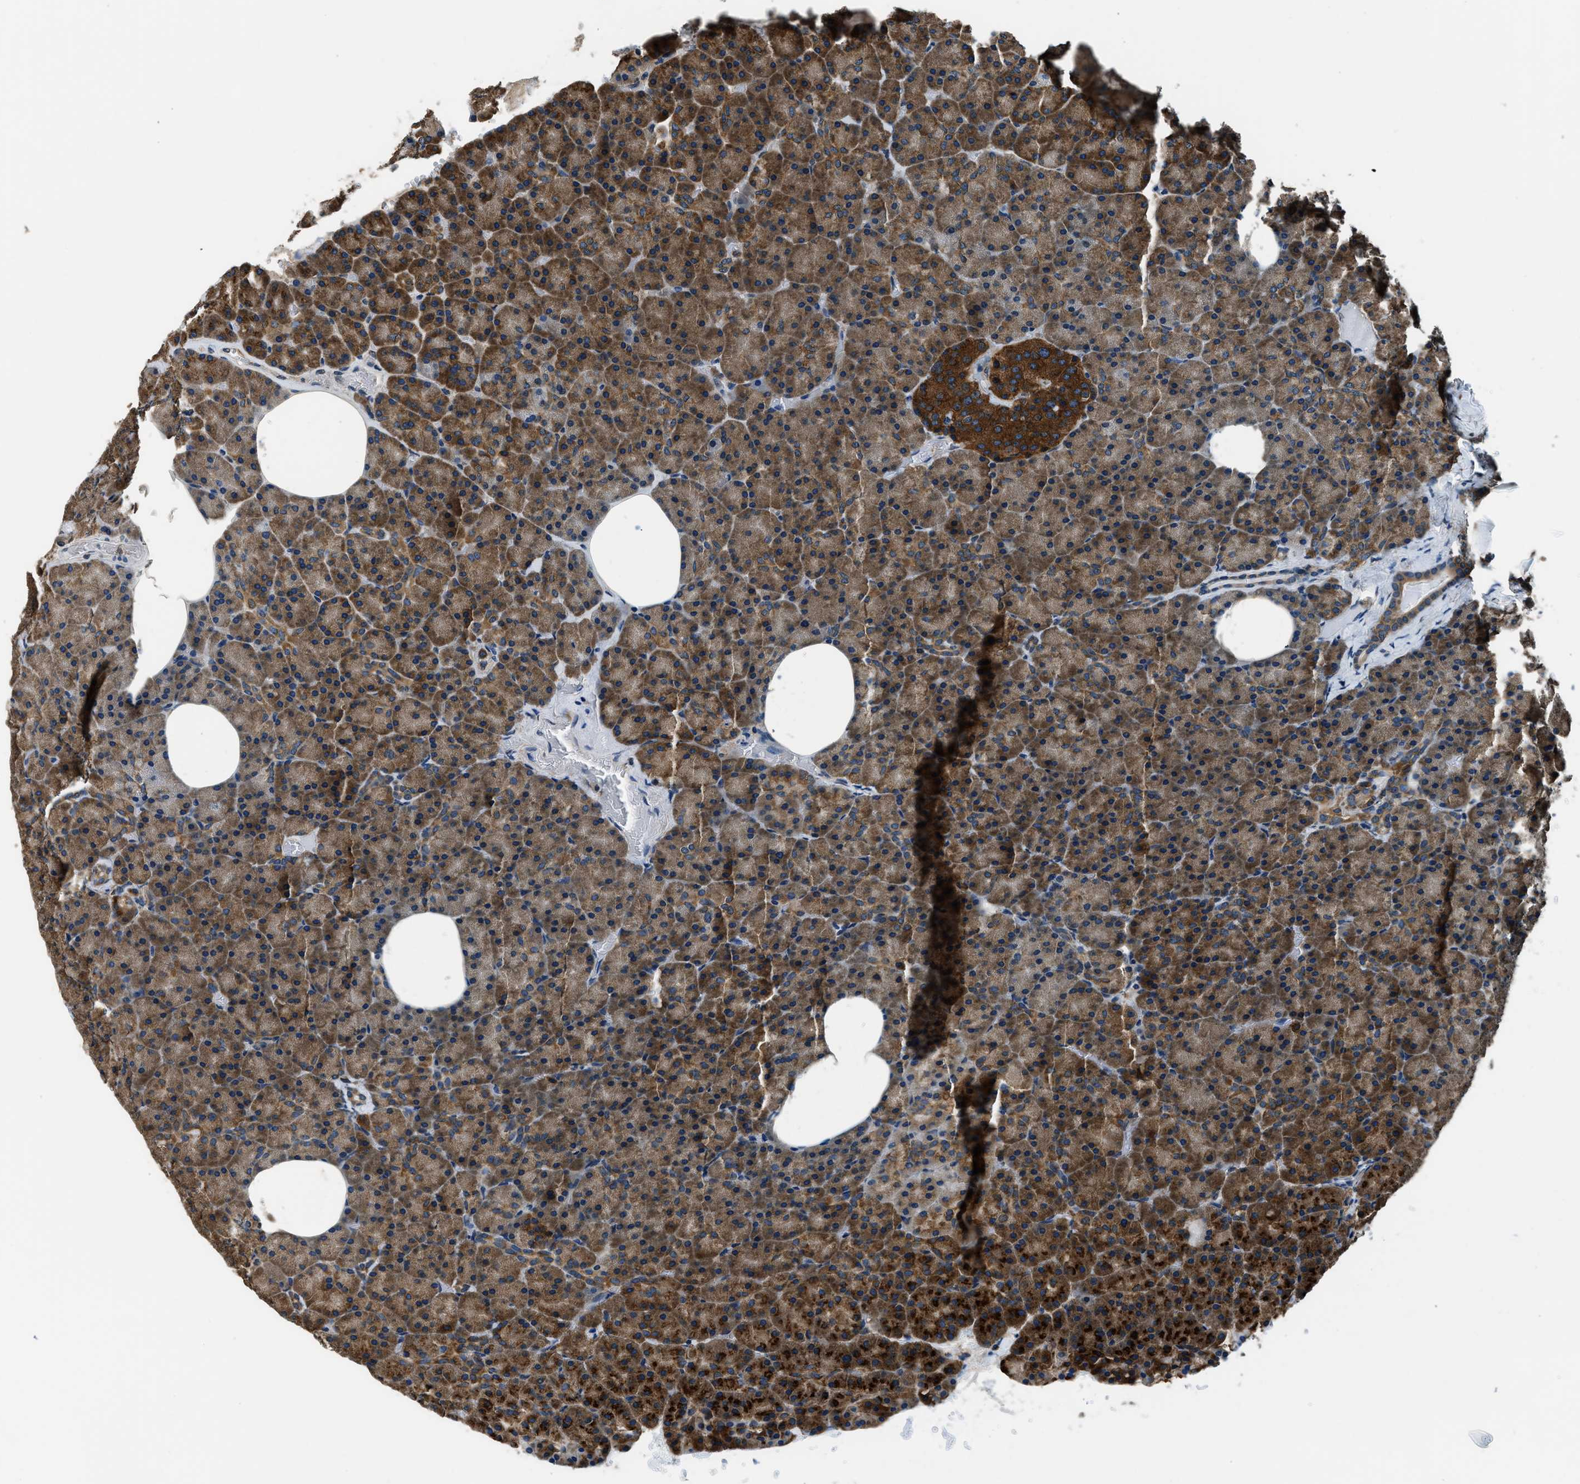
{"staining": {"intensity": "strong", "quantity": ">75%", "location": "cytoplasmic/membranous"}, "tissue": "pancreas", "cell_type": "Exocrine glandular cells", "image_type": "normal", "snomed": [{"axis": "morphology", "description": "Normal tissue, NOS"}, {"axis": "topography", "description": "Pancreas"}], "caption": "An image of human pancreas stained for a protein reveals strong cytoplasmic/membranous brown staining in exocrine glandular cells. (Stains: DAB in brown, nuclei in blue, Microscopy: brightfield microscopy at high magnification).", "gene": "ARFGAP2", "patient": {"sex": "female", "age": 35}}